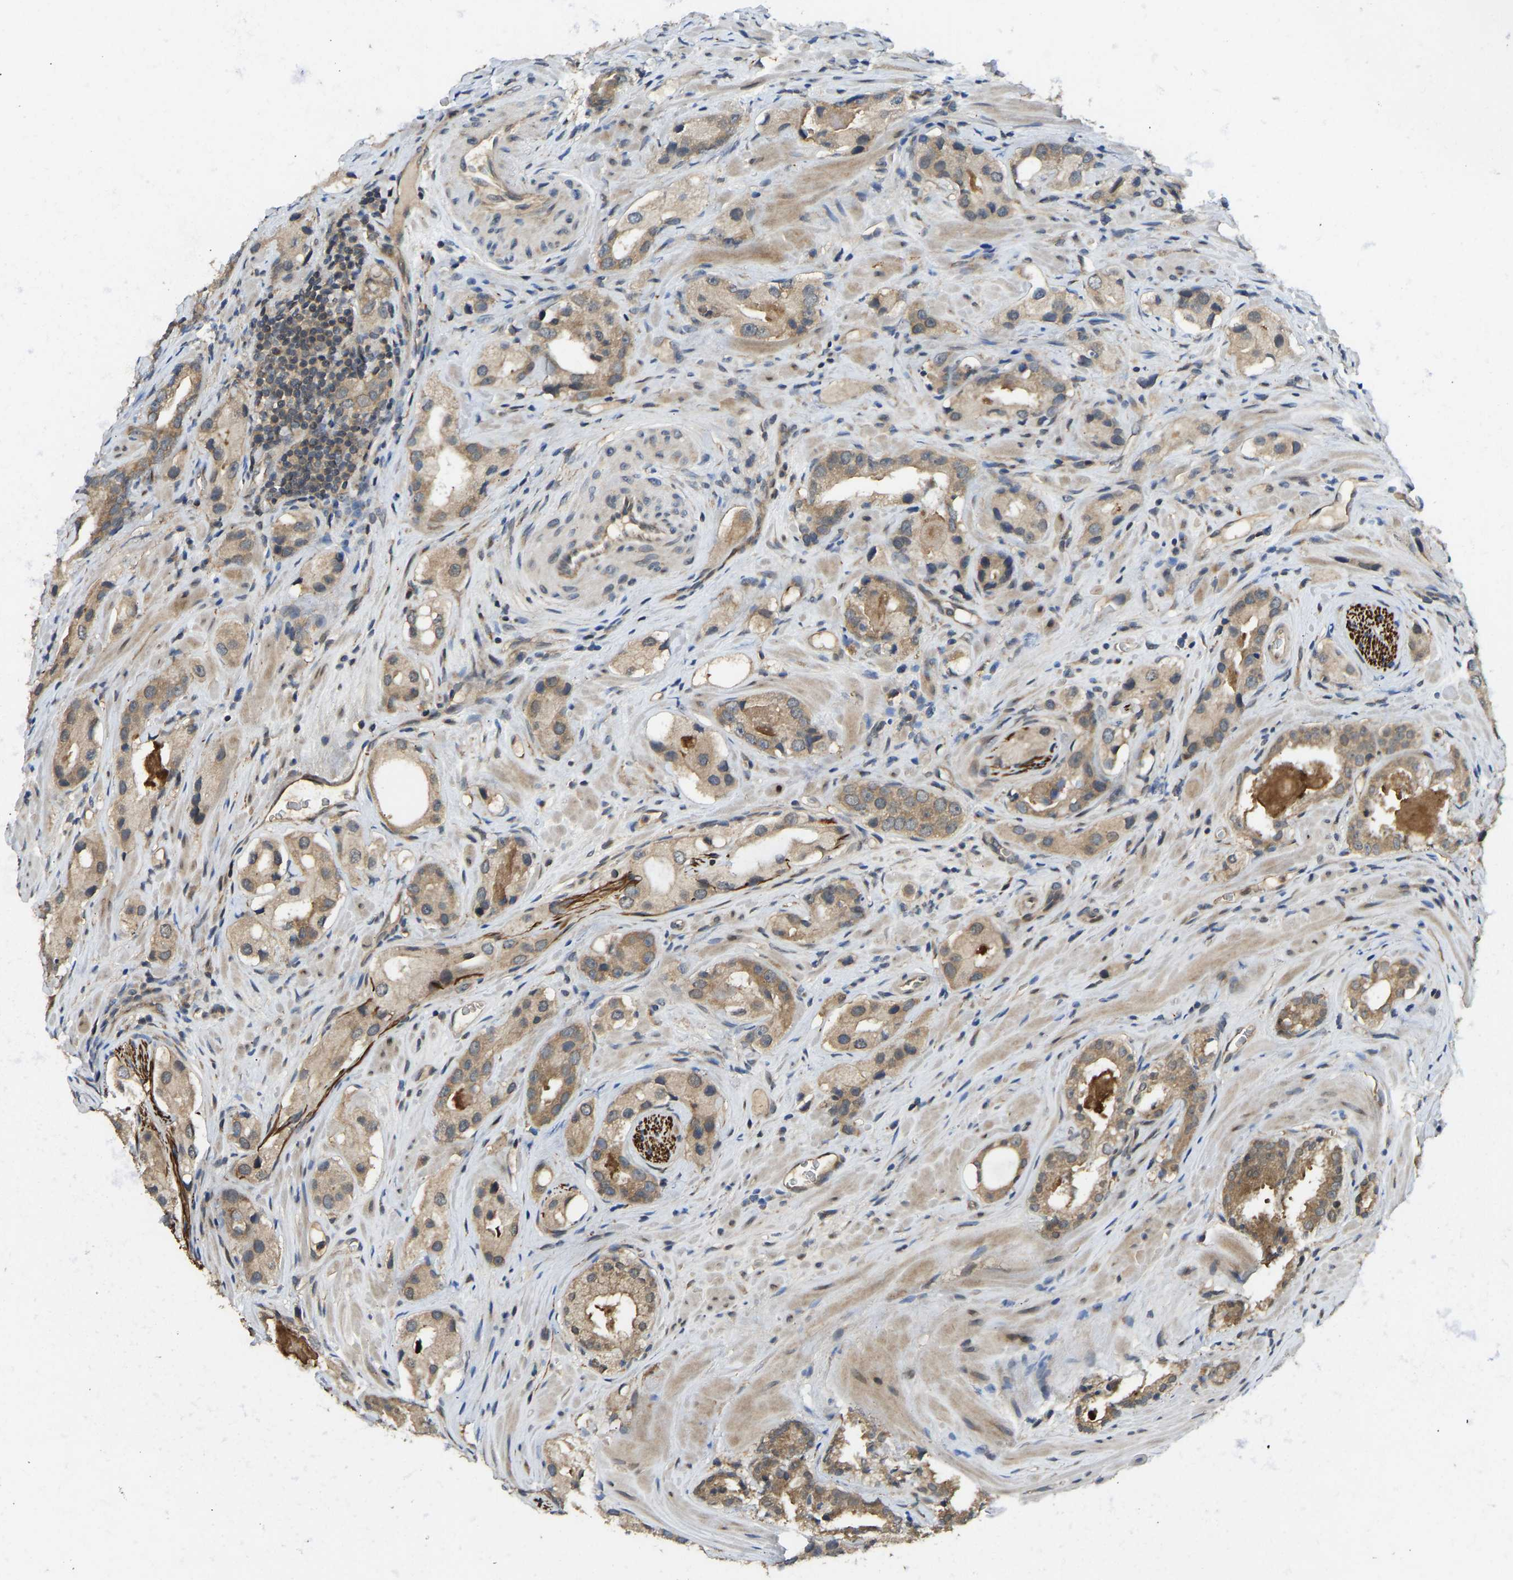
{"staining": {"intensity": "moderate", "quantity": ">75%", "location": "cytoplasmic/membranous"}, "tissue": "prostate cancer", "cell_type": "Tumor cells", "image_type": "cancer", "snomed": [{"axis": "morphology", "description": "Adenocarcinoma, High grade"}, {"axis": "topography", "description": "Prostate"}], "caption": "Immunohistochemical staining of prostate cancer demonstrates moderate cytoplasmic/membranous protein positivity in about >75% of tumor cells.", "gene": "NDRG3", "patient": {"sex": "male", "age": 63}}